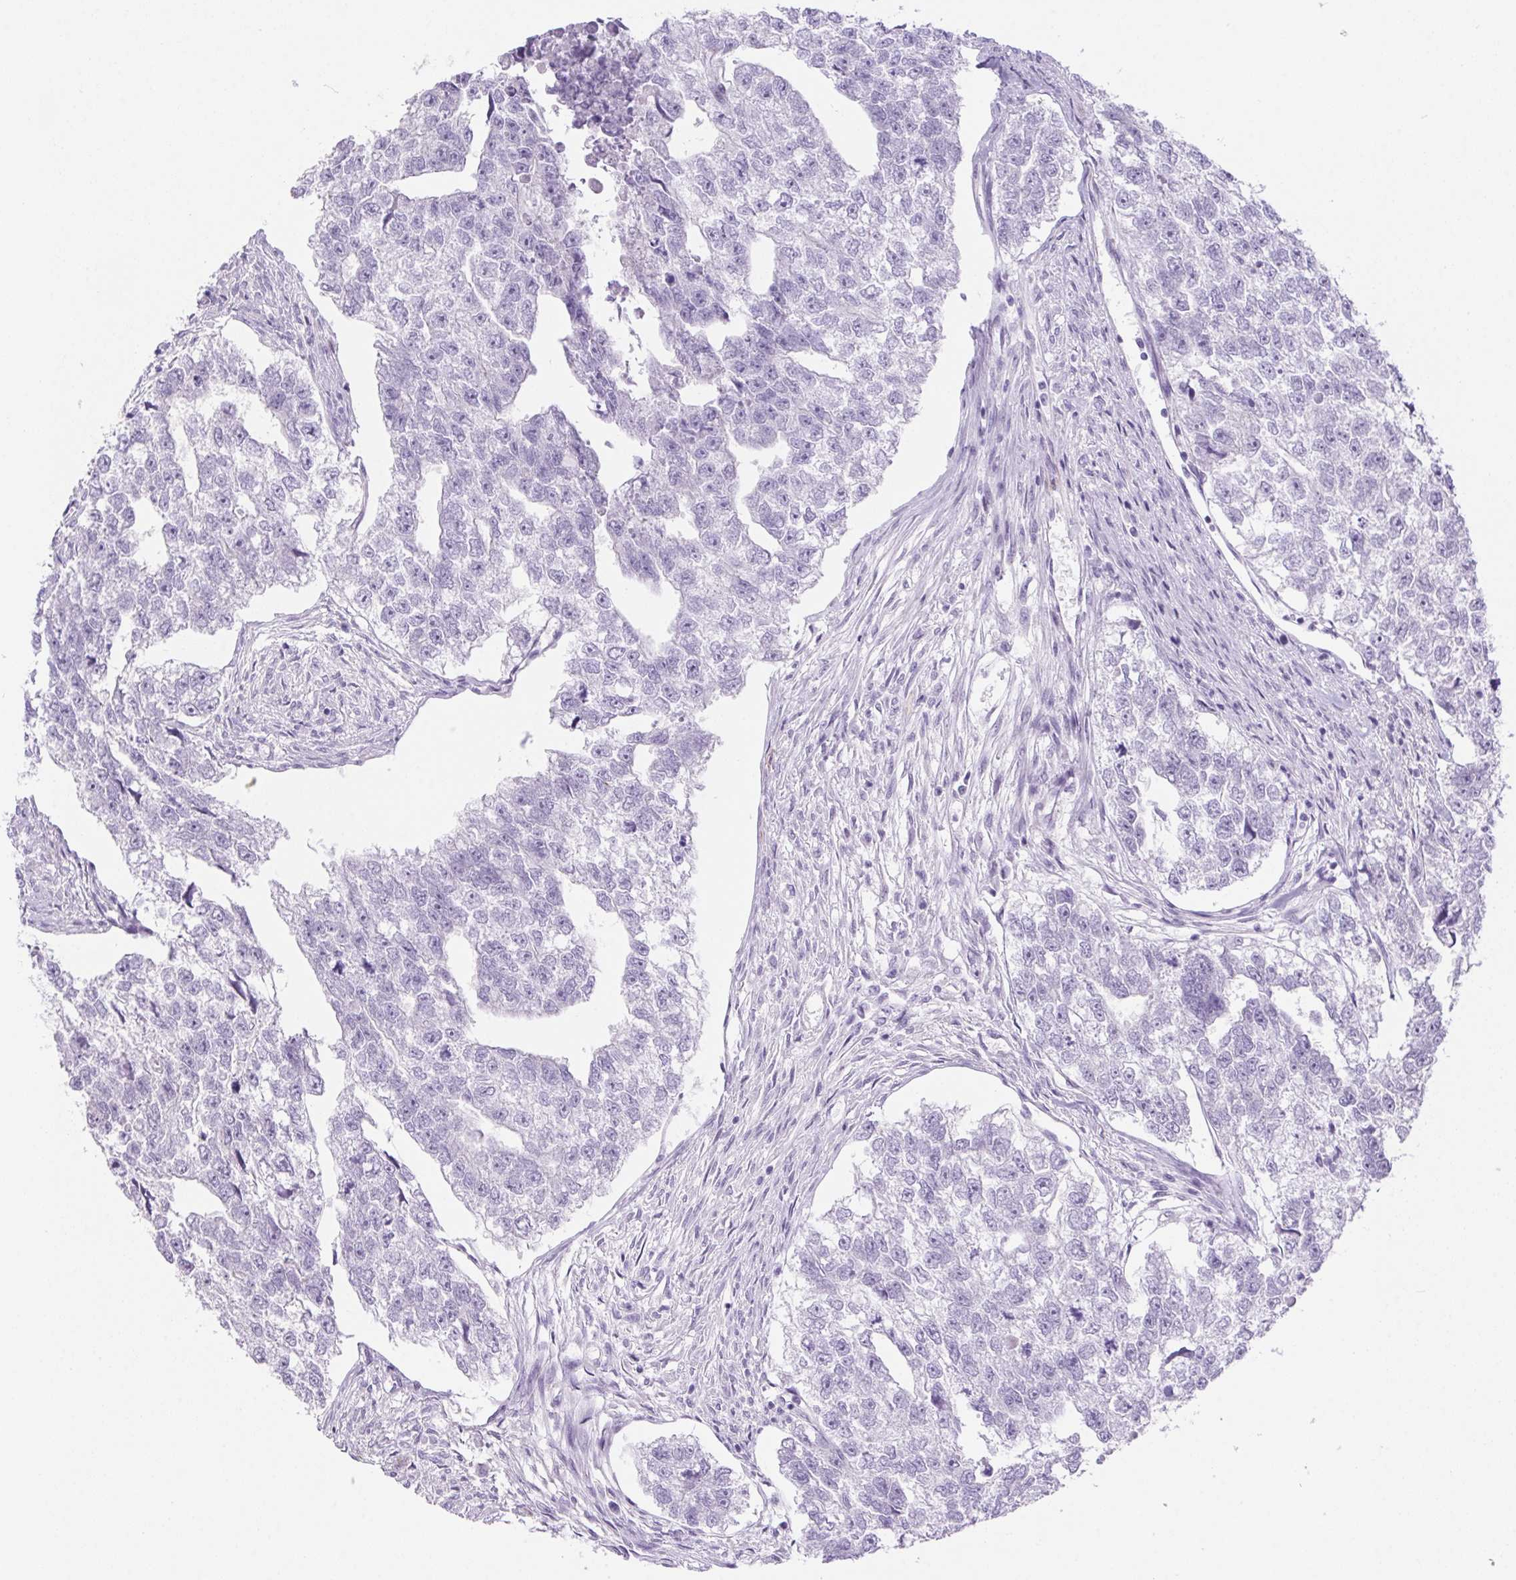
{"staining": {"intensity": "negative", "quantity": "none", "location": "none"}, "tissue": "testis cancer", "cell_type": "Tumor cells", "image_type": "cancer", "snomed": [{"axis": "morphology", "description": "Carcinoma, Embryonal, NOS"}, {"axis": "morphology", "description": "Teratoma, malignant, NOS"}, {"axis": "topography", "description": "Testis"}], "caption": "Photomicrograph shows no significant protein staining in tumor cells of testis cancer (teratoma (malignant)). The staining was performed using DAB to visualize the protein expression in brown, while the nuclei were stained in blue with hematoxylin (Magnification: 20x).", "gene": "ERP27", "patient": {"sex": "male", "age": 44}}